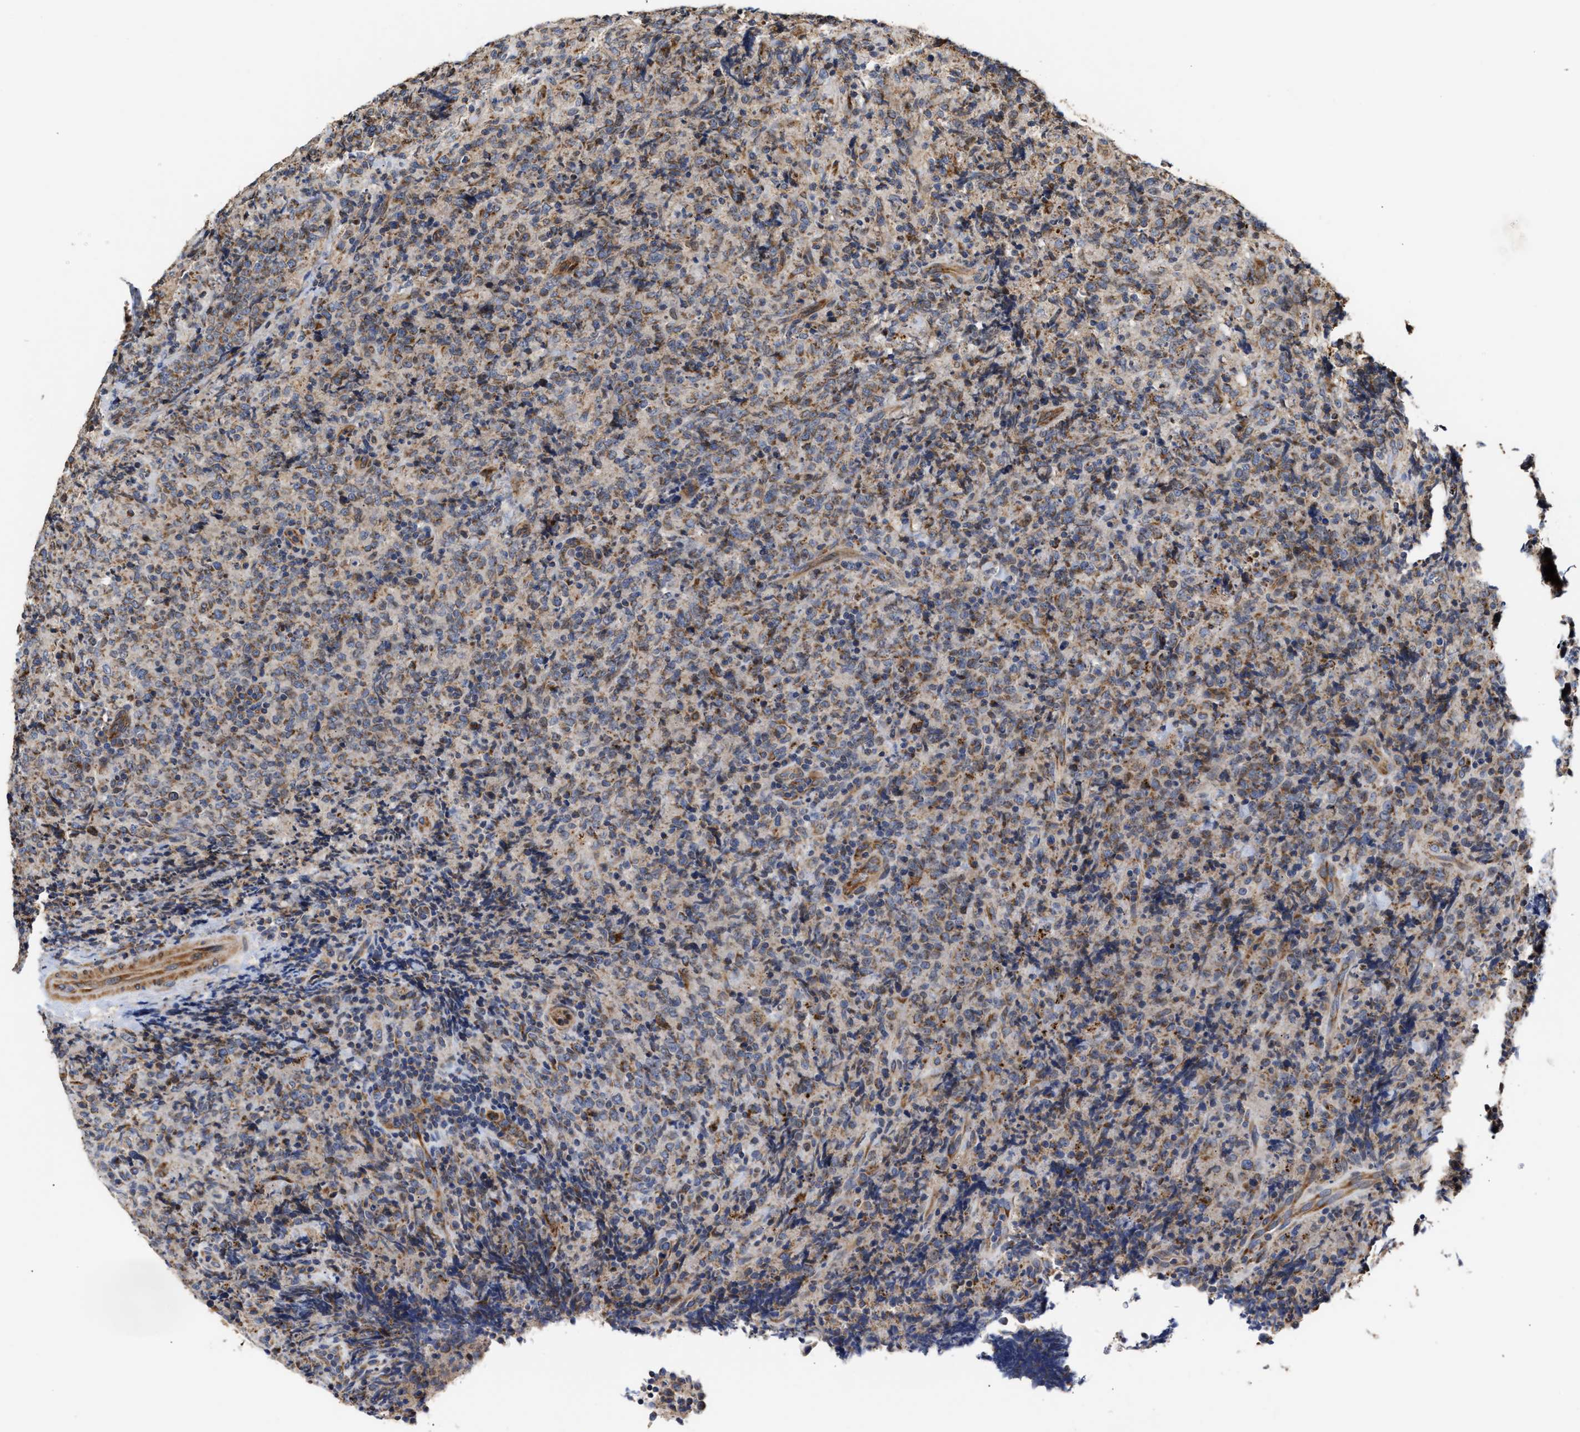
{"staining": {"intensity": "moderate", "quantity": ">75%", "location": "cytoplasmic/membranous"}, "tissue": "lymphoma", "cell_type": "Tumor cells", "image_type": "cancer", "snomed": [{"axis": "morphology", "description": "Malignant lymphoma, non-Hodgkin's type, High grade"}, {"axis": "topography", "description": "Tonsil"}], "caption": "Immunohistochemistry photomicrograph of high-grade malignant lymphoma, non-Hodgkin's type stained for a protein (brown), which reveals medium levels of moderate cytoplasmic/membranous staining in approximately >75% of tumor cells.", "gene": "MALSU1", "patient": {"sex": "female", "age": 36}}